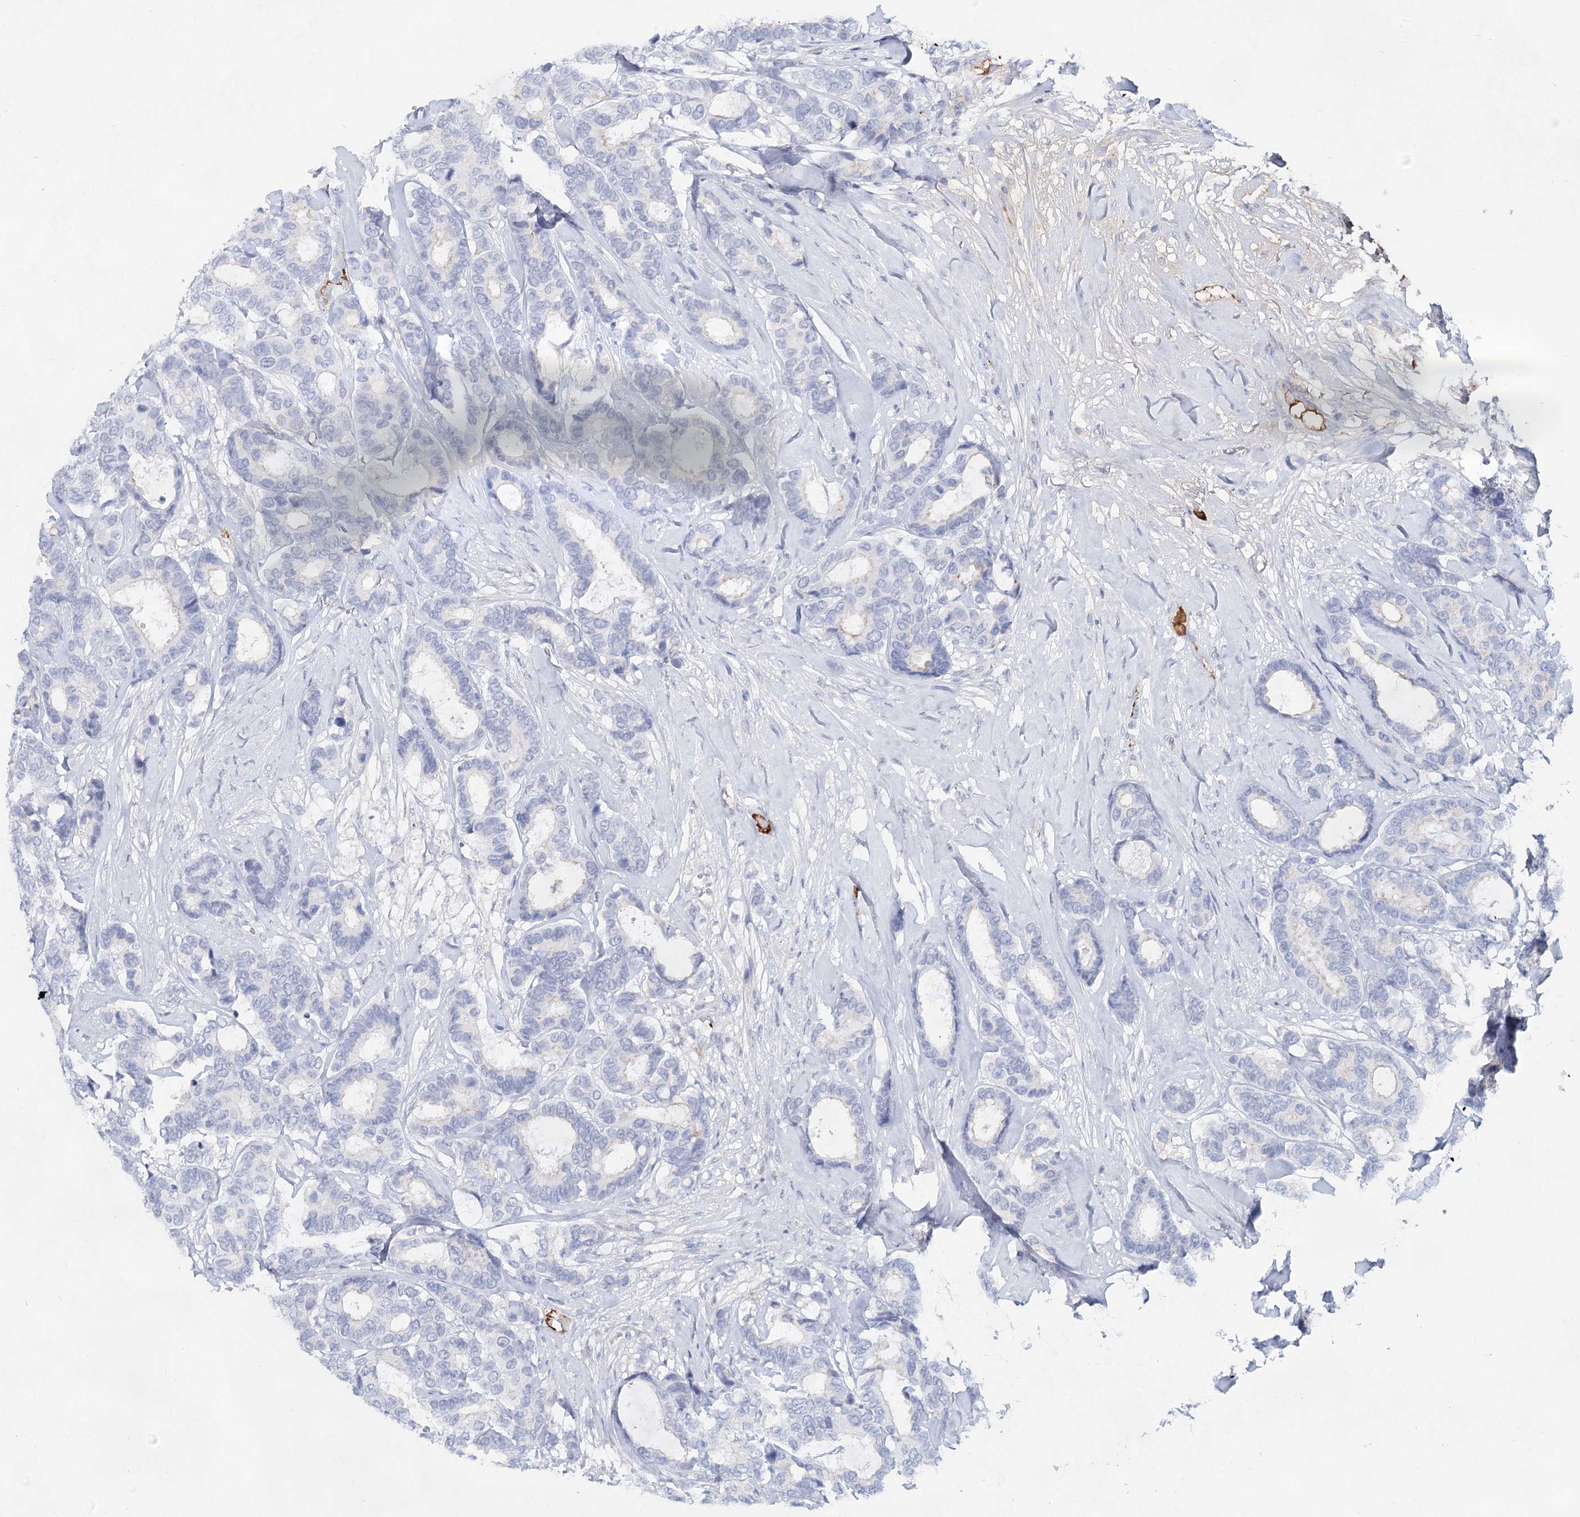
{"staining": {"intensity": "negative", "quantity": "none", "location": "none"}, "tissue": "breast cancer", "cell_type": "Tumor cells", "image_type": "cancer", "snomed": [{"axis": "morphology", "description": "Duct carcinoma"}, {"axis": "topography", "description": "Breast"}], "caption": "An IHC photomicrograph of breast cancer (intraductal carcinoma) is shown. There is no staining in tumor cells of breast cancer (intraductal carcinoma).", "gene": "TASOR2", "patient": {"sex": "female", "age": 87}}